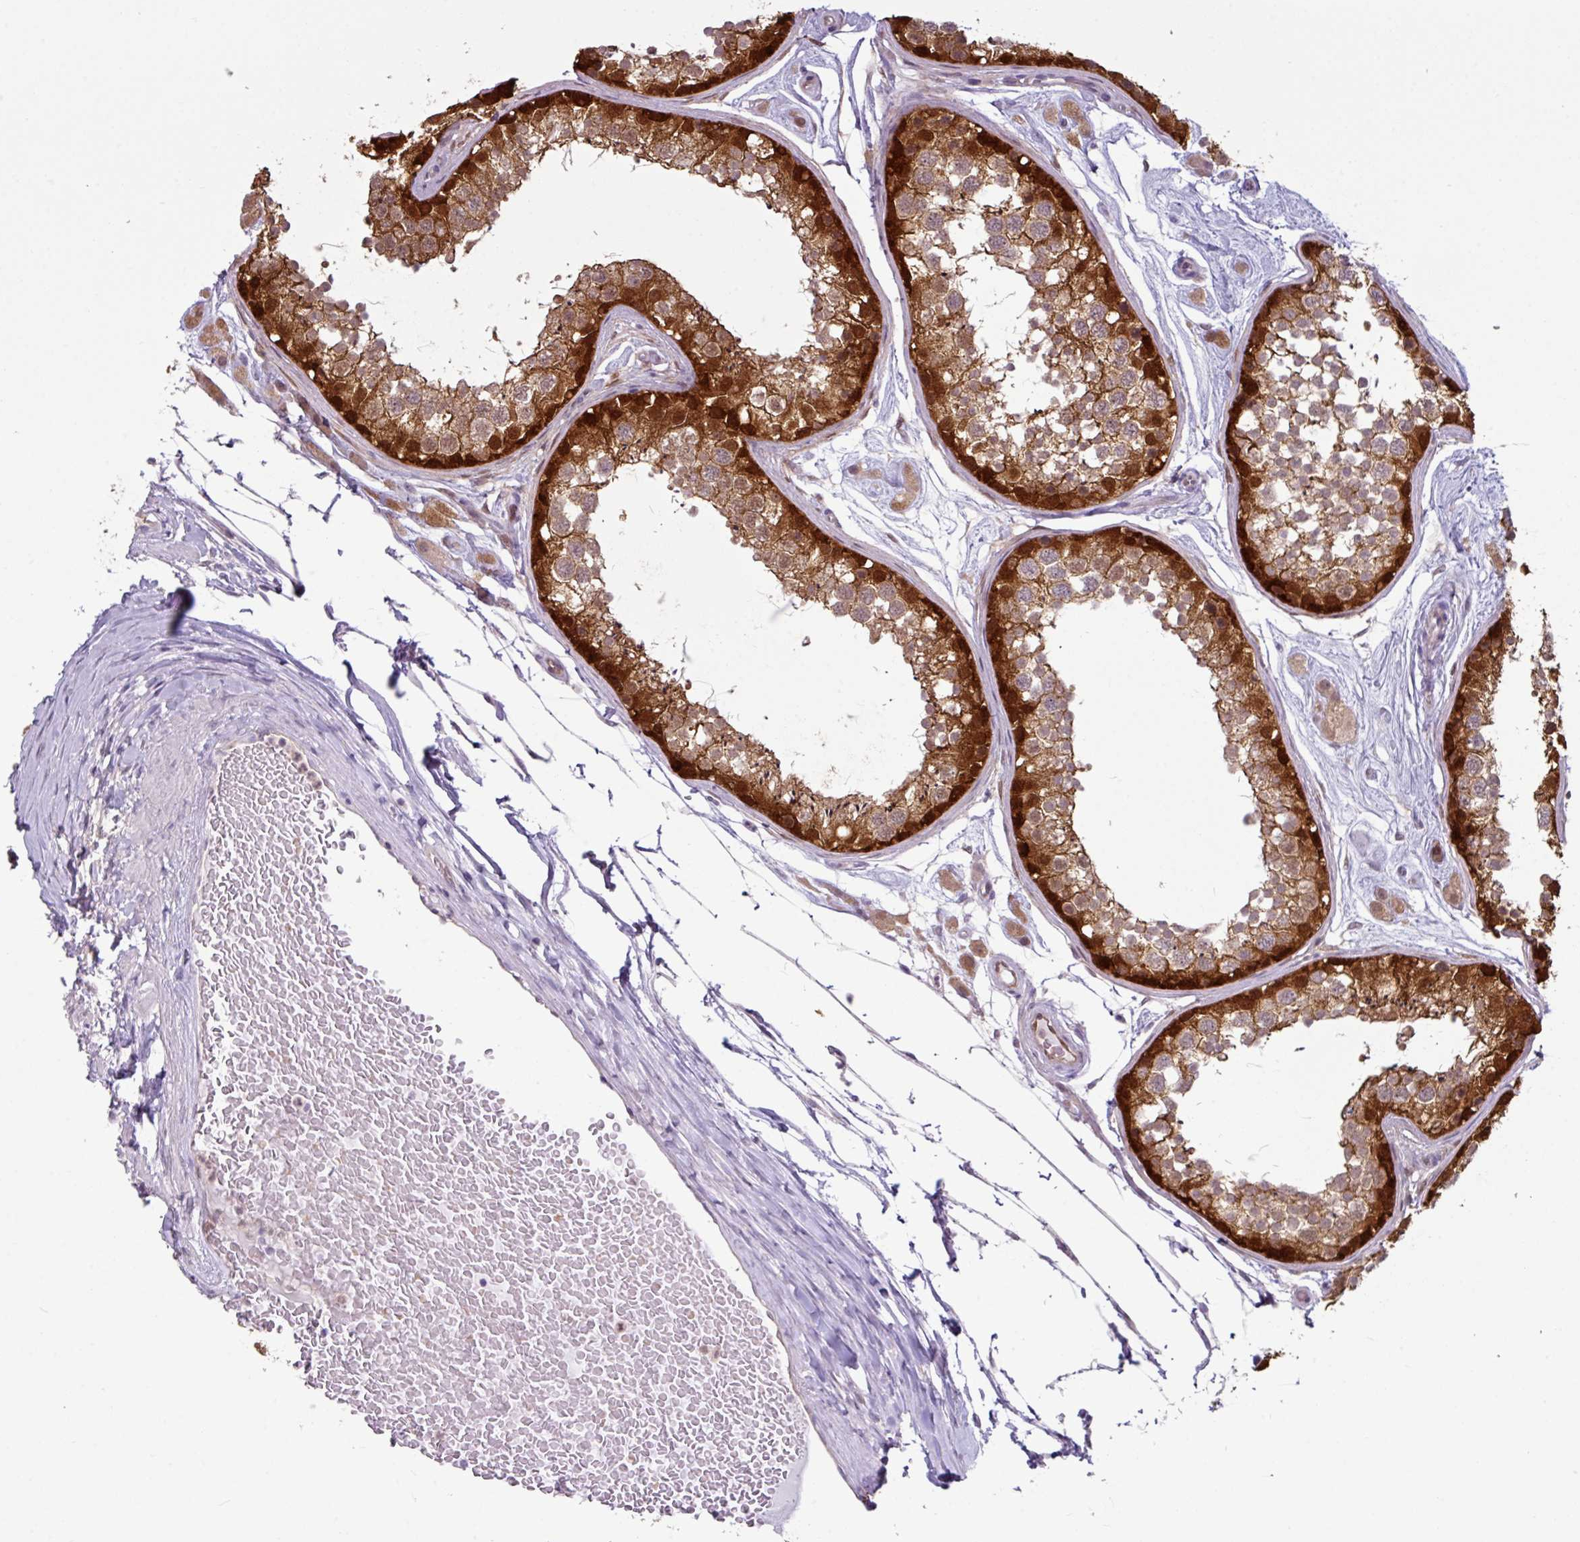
{"staining": {"intensity": "strong", "quantity": ">75%", "location": "cytoplasmic/membranous,nuclear"}, "tissue": "testis", "cell_type": "Cells in seminiferous ducts", "image_type": "normal", "snomed": [{"axis": "morphology", "description": "Normal tissue, NOS"}, {"axis": "topography", "description": "Testis"}], "caption": "Cells in seminiferous ducts demonstrate high levels of strong cytoplasmic/membranous,nuclear positivity in about >75% of cells in unremarkable human testis. The protein of interest is stained brown, and the nuclei are stained in blue (DAB IHC with brightfield microscopy, high magnification).", "gene": "TTLL12", "patient": {"sex": "male", "age": 25}}